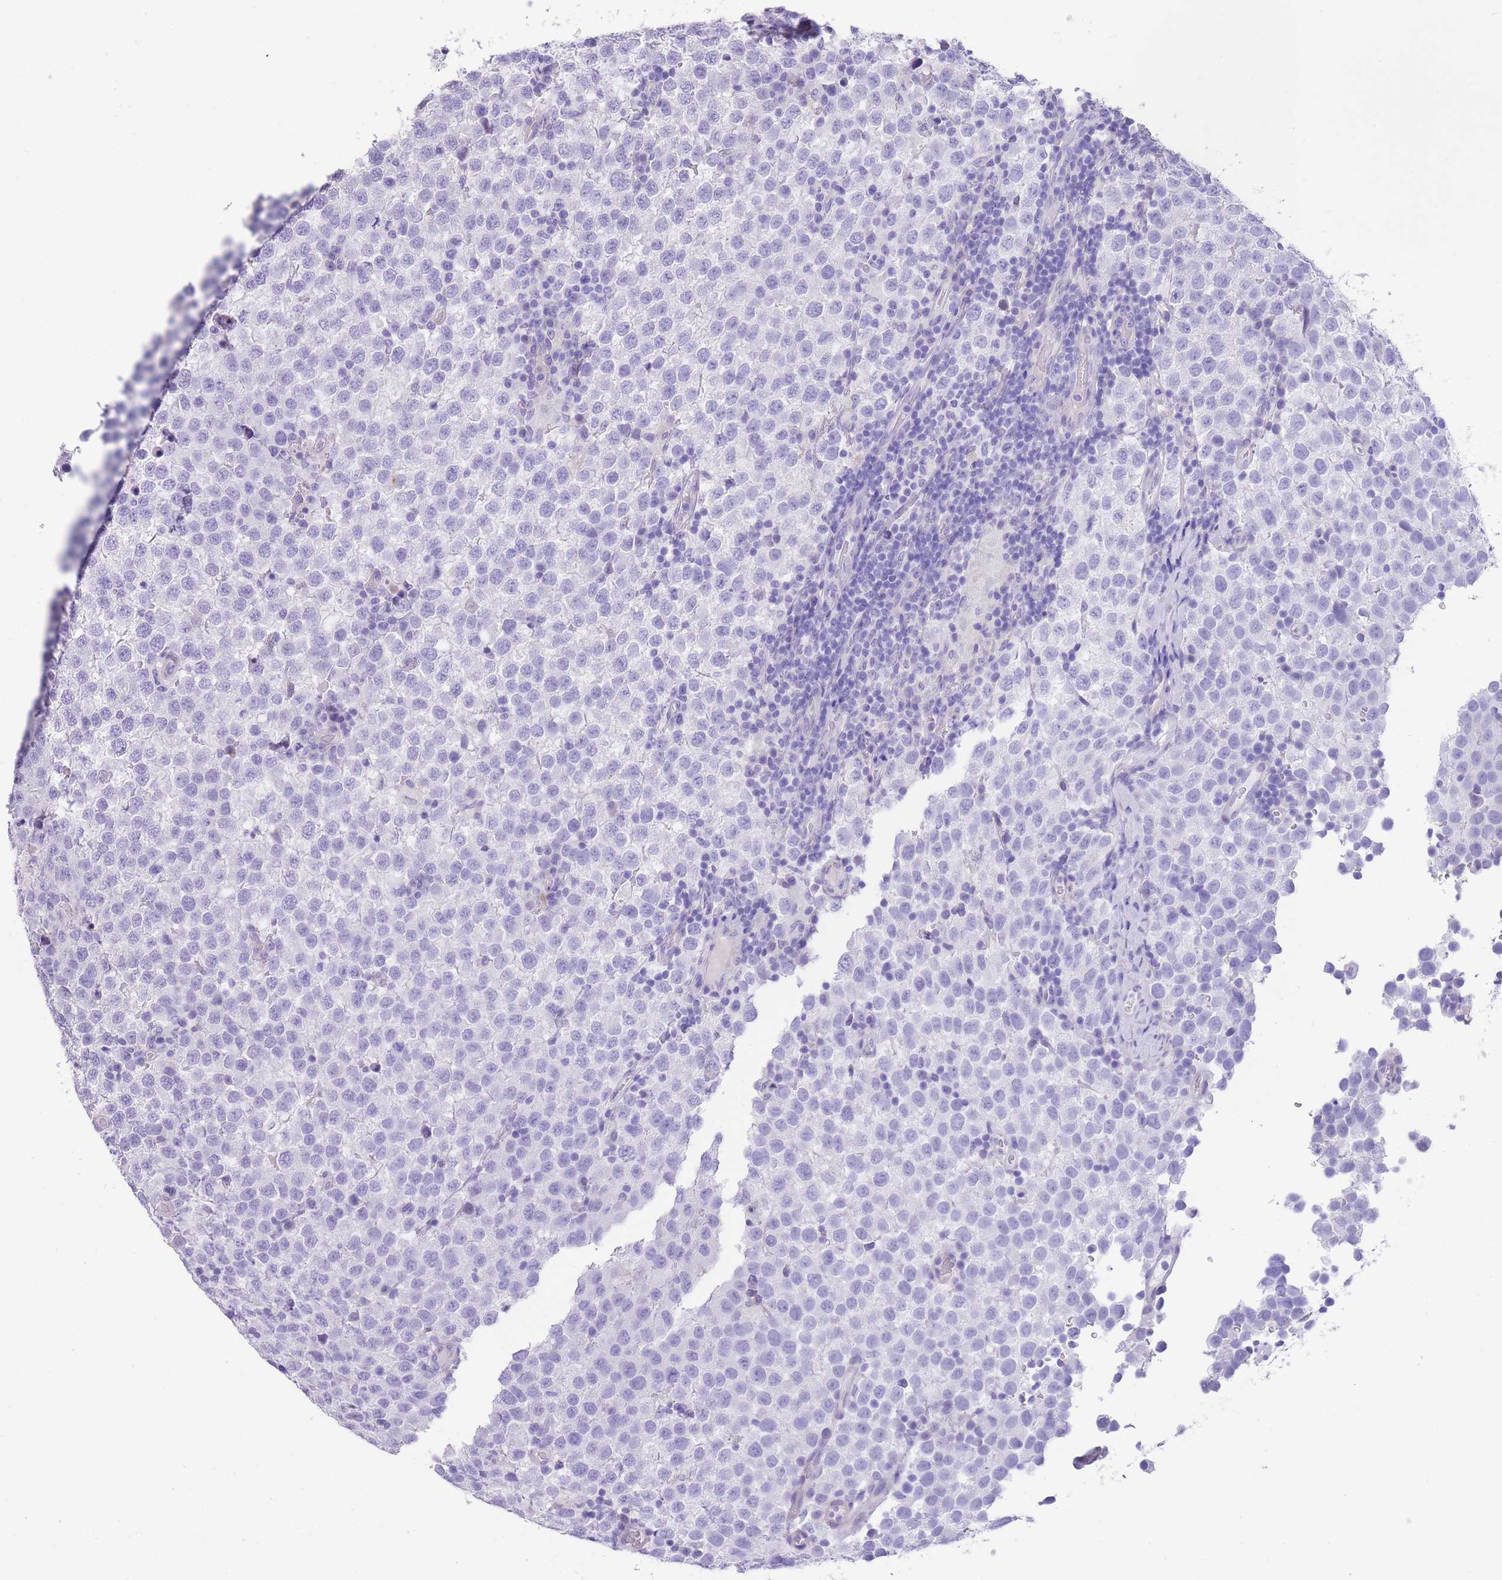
{"staining": {"intensity": "negative", "quantity": "none", "location": "none"}, "tissue": "testis cancer", "cell_type": "Tumor cells", "image_type": "cancer", "snomed": [{"axis": "morphology", "description": "Seminoma, NOS"}, {"axis": "topography", "description": "Testis"}], "caption": "Immunohistochemistry image of neoplastic tissue: human testis cancer stained with DAB shows no significant protein positivity in tumor cells. (Immunohistochemistry, brightfield microscopy, high magnification).", "gene": "RAI2", "patient": {"sex": "male", "age": 34}}